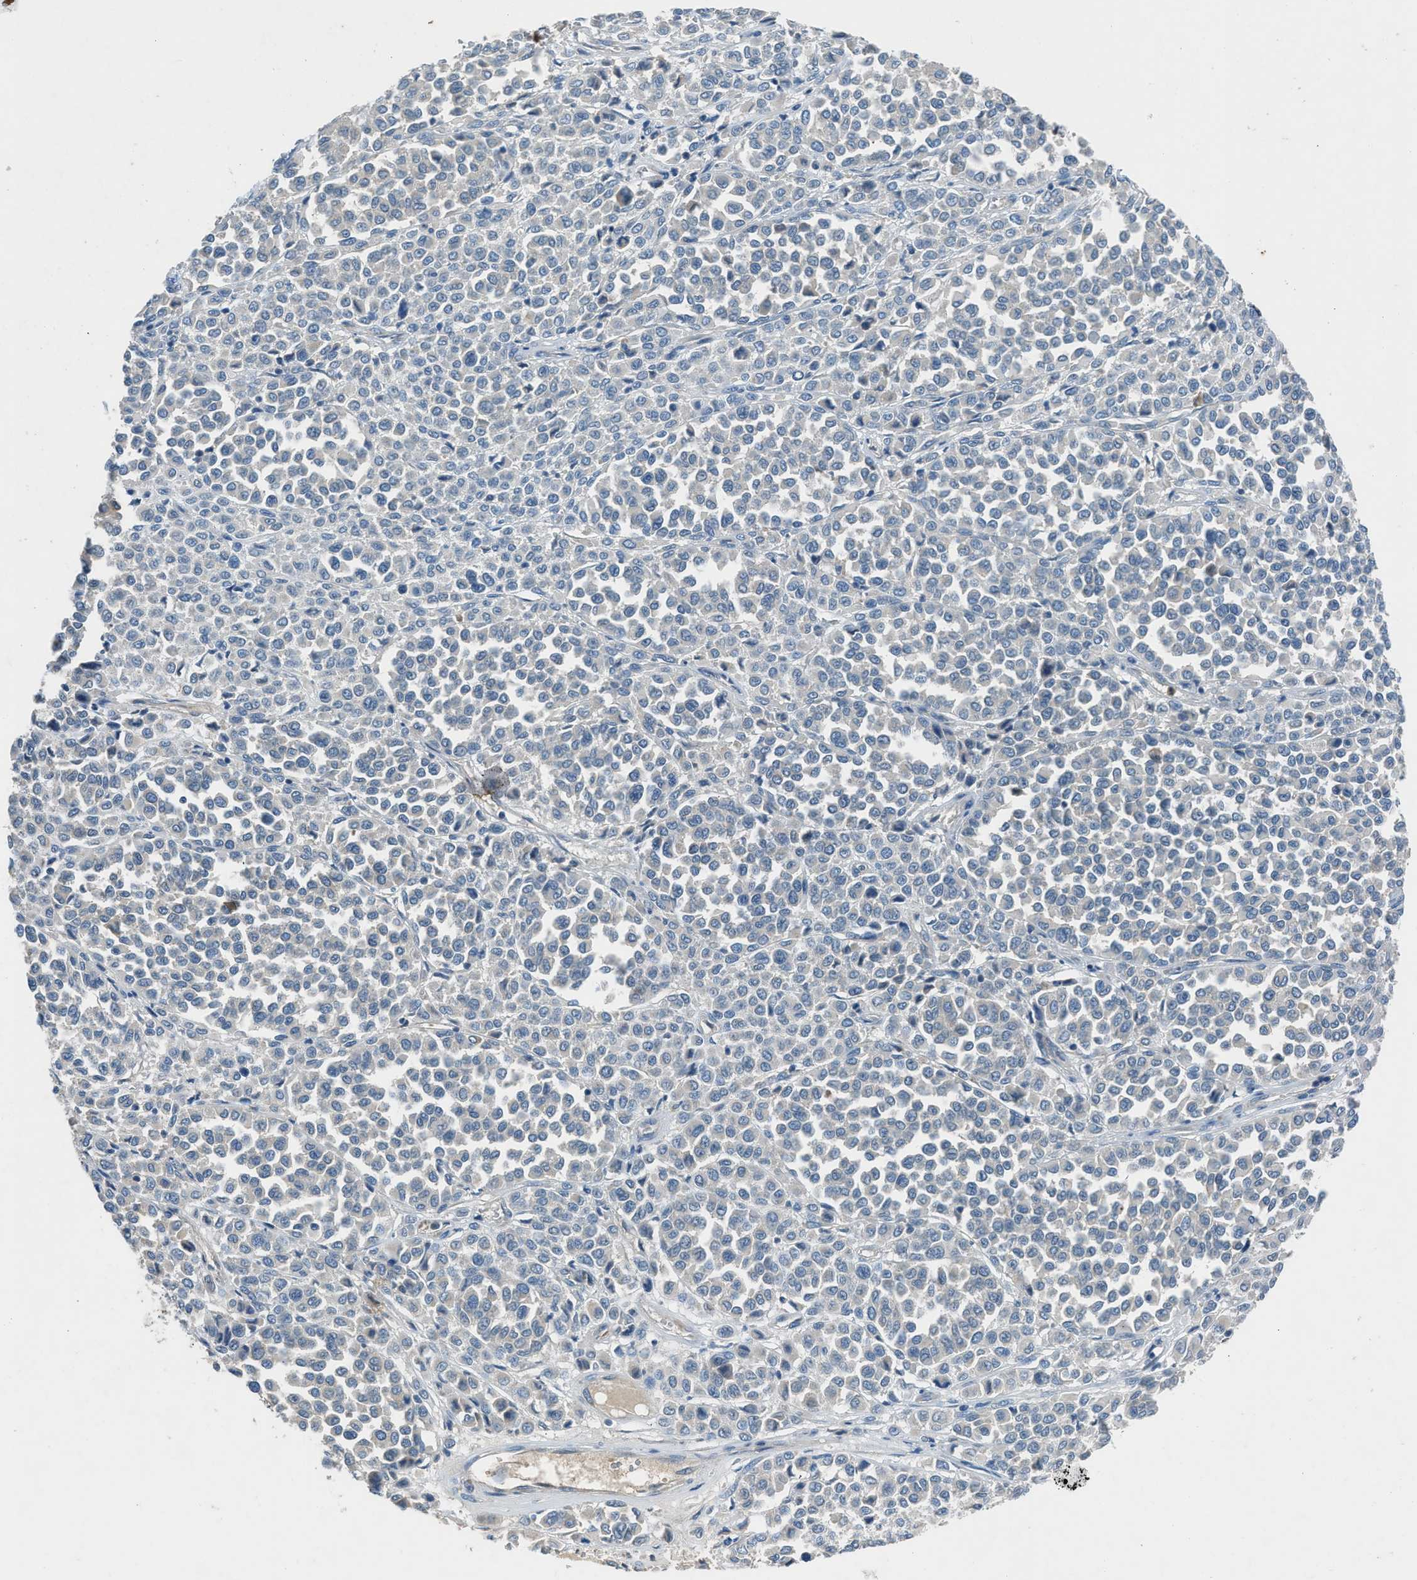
{"staining": {"intensity": "negative", "quantity": "none", "location": "none"}, "tissue": "melanoma", "cell_type": "Tumor cells", "image_type": "cancer", "snomed": [{"axis": "morphology", "description": "Malignant melanoma, Metastatic site"}, {"axis": "topography", "description": "Pancreas"}], "caption": "The image exhibits no staining of tumor cells in malignant melanoma (metastatic site). (Stains: DAB immunohistochemistry with hematoxylin counter stain, Microscopy: brightfield microscopy at high magnification).", "gene": "BMP1", "patient": {"sex": "female", "age": 30}}